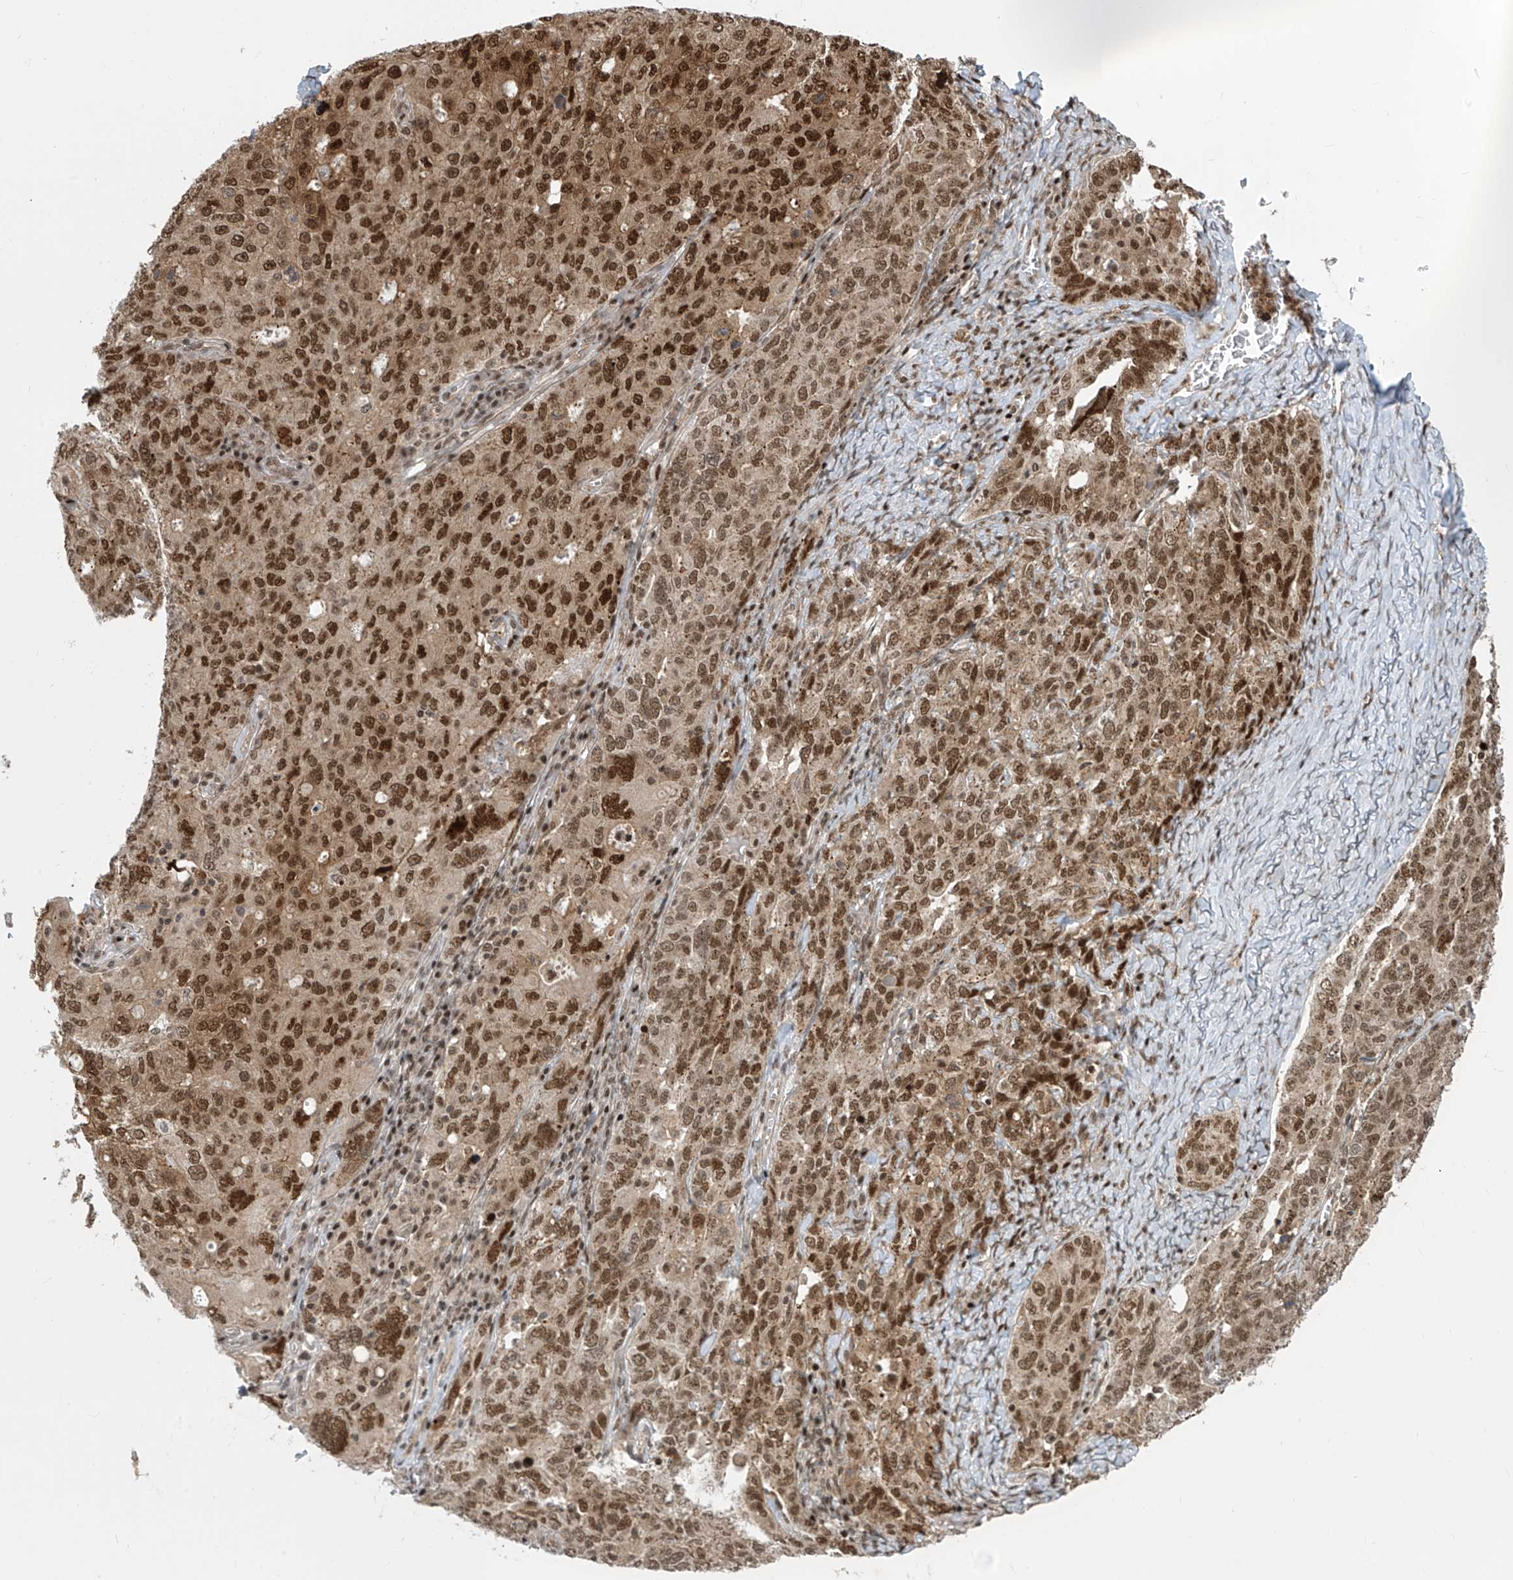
{"staining": {"intensity": "strong", "quantity": ">75%", "location": "nuclear"}, "tissue": "ovarian cancer", "cell_type": "Tumor cells", "image_type": "cancer", "snomed": [{"axis": "morphology", "description": "Carcinoma, endometroid"}, {"axis": "topography", "description": "Ovary"}], "caption": "An immunohistochemistry image of neoplastic tissue is shown. Protein staining in brown labels strong nuclear positivity in ovarian cancer (endometroid carcinoma) within tumor cells. (IHC, brightfield microscopy, high magnification).", "gene": "LAGE3", "patient": {"sex": "female", "age": 62}}